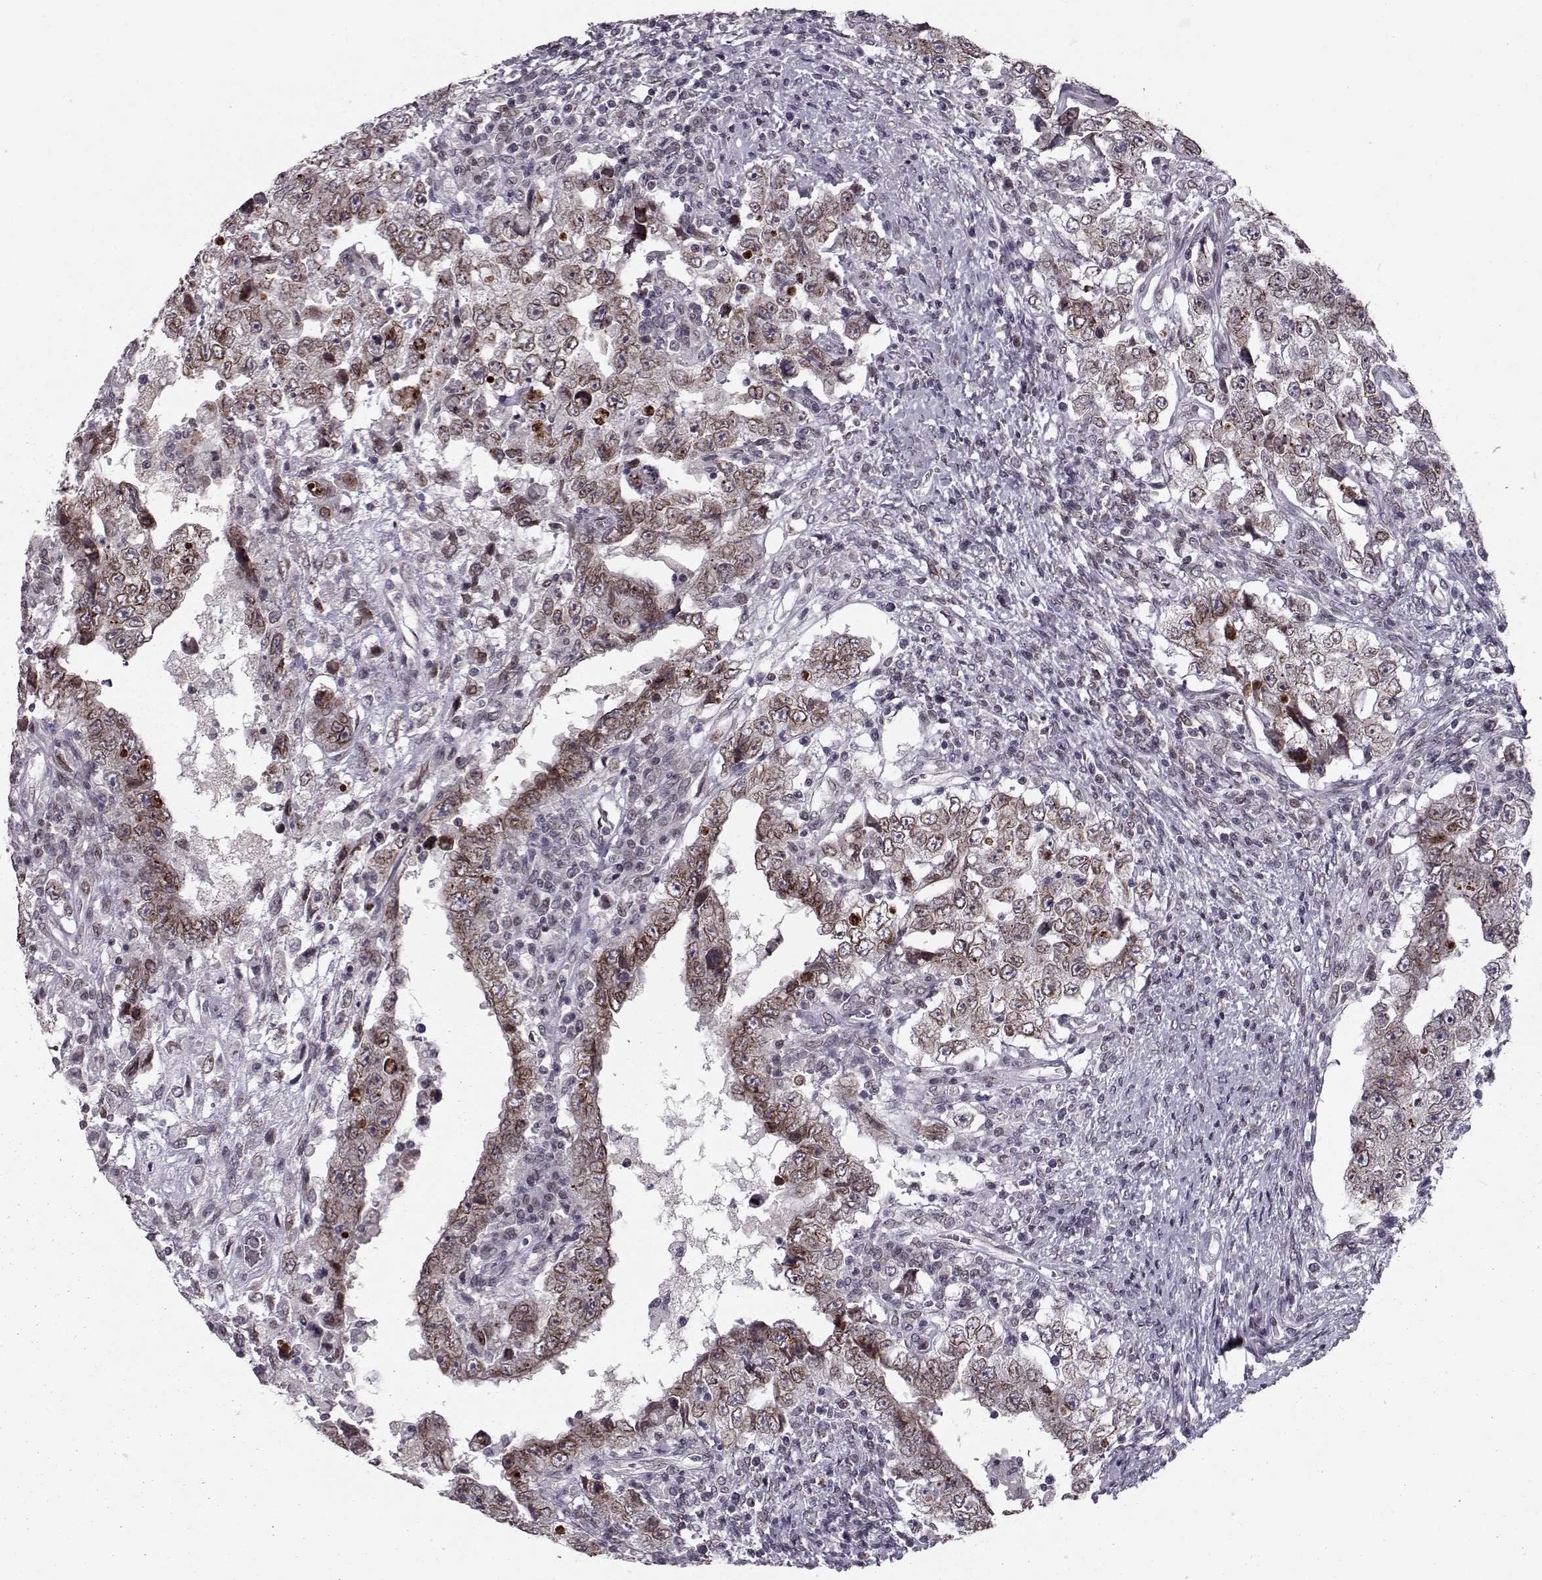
{"staining": {"intensity": "weak", "quantity": ">75%", "location": "cytoplasmic/membranous,nuclear"}, "tissue": "testis cancer", "cell_type": "Tumor cells", "image_type": "cancer", "snomed": [{"axis": "morphology", "description": "Carcinoma, Embryonal, NOS"}, {"axis": "topography", "description": "Testis"}], "caption": "This photomicrograph demonstrates immunohistochemistry staining of embryonal carcinoma (testis), with low weak cytoplasmic/membranous and nuclear positivity in approximately >75% of tumor cells.", "gene": "NUP37", "patient": {"sex": "male", "age": 26}}